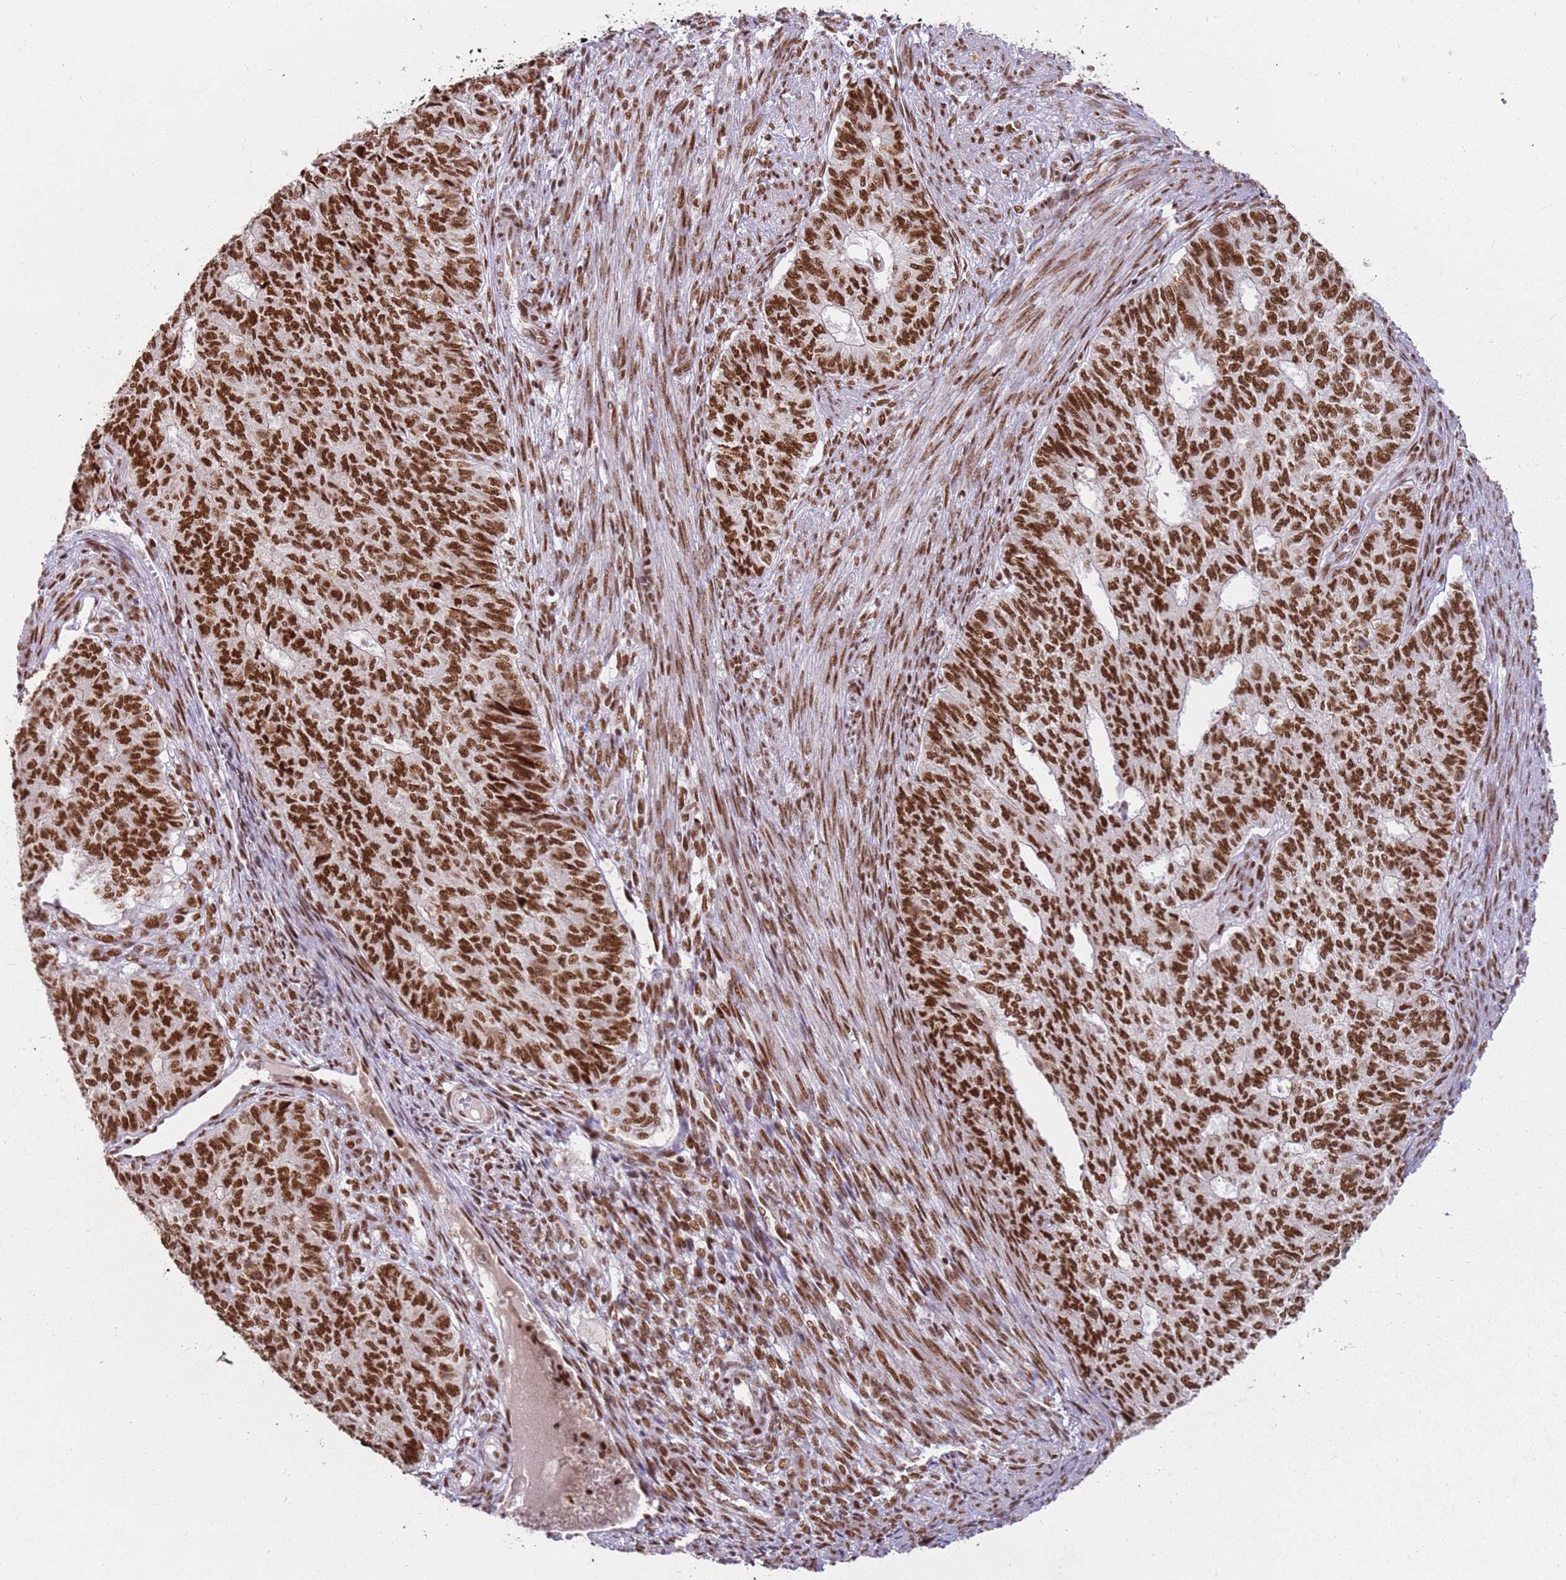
{"staining": {"intensity": "strong", "quantity": ">75%", "location": "nuclear"}, "tissue": "endometrial cancer", "cell_type": "Tumor cells", "image_type": "cancer", "snomed": [{"axis": "morphology", "description": "Adenocarcinoma, NOS"}, {"axis": "topography", "description": "Endometrium"}], "caption": "Immunohistochemical staining of human endometrial adenocarcinoma exhibits high levels of strong nuclear positivity in approximately >75% of tumor cells.", "gene": "TENT4A", "patient": {"sex": "female", "age": 32}}